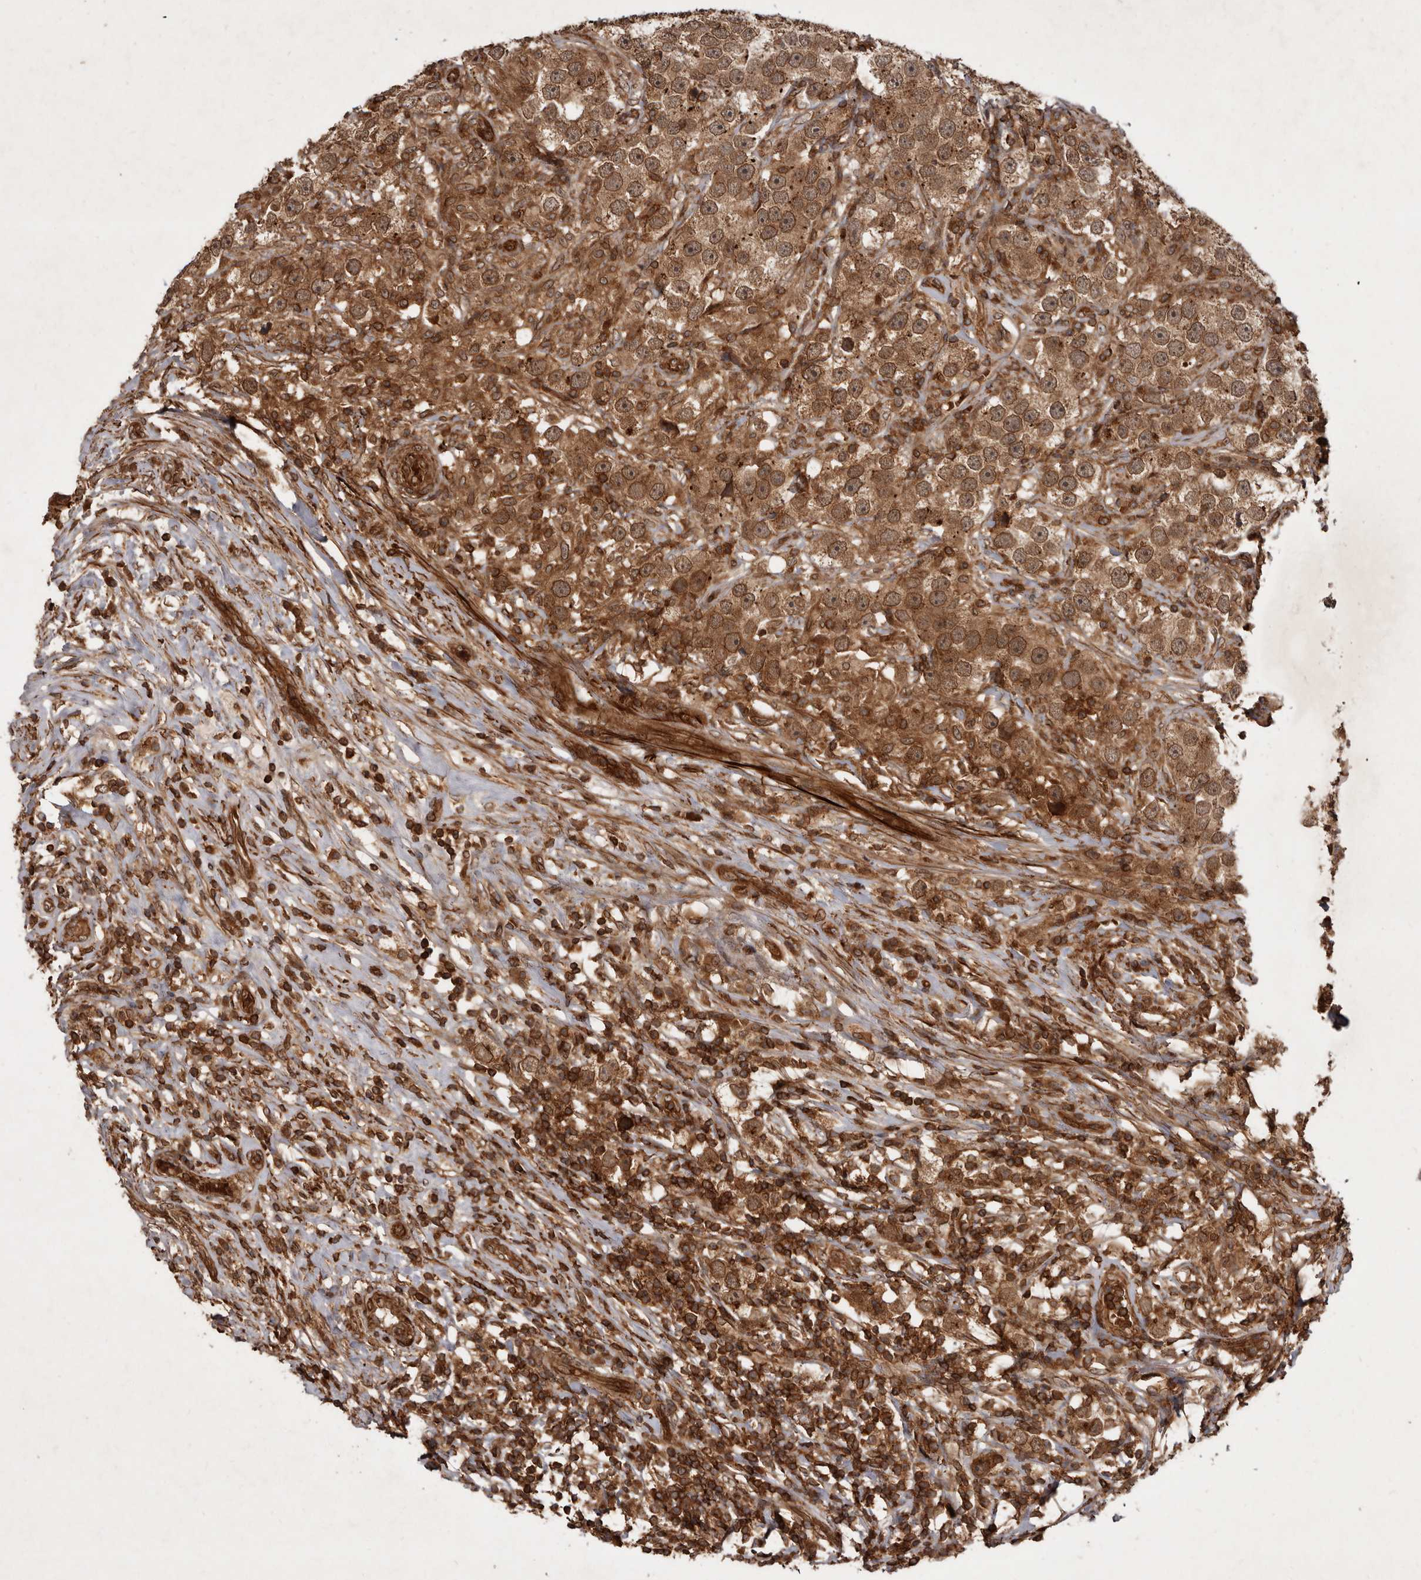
{"staining": {"intensity": "strong", "quantity": ">75%", "location": "cytoplasmic/membranous,nuclear"}, "tissue": "testis cancer", "cell_type": "Tumor cells", "image_type": "cancer", "snomed": [{"axis": "morphology", "description": "Seminoma, NOS"}, {"axis": "topography", "description": "Testis"}], "caption": "Testis cancer (seminoma) stained with a protein marker shows strong staining in tumor cells.", "gene": "STK36", "patient": {"sex": "male", "age": 49}}